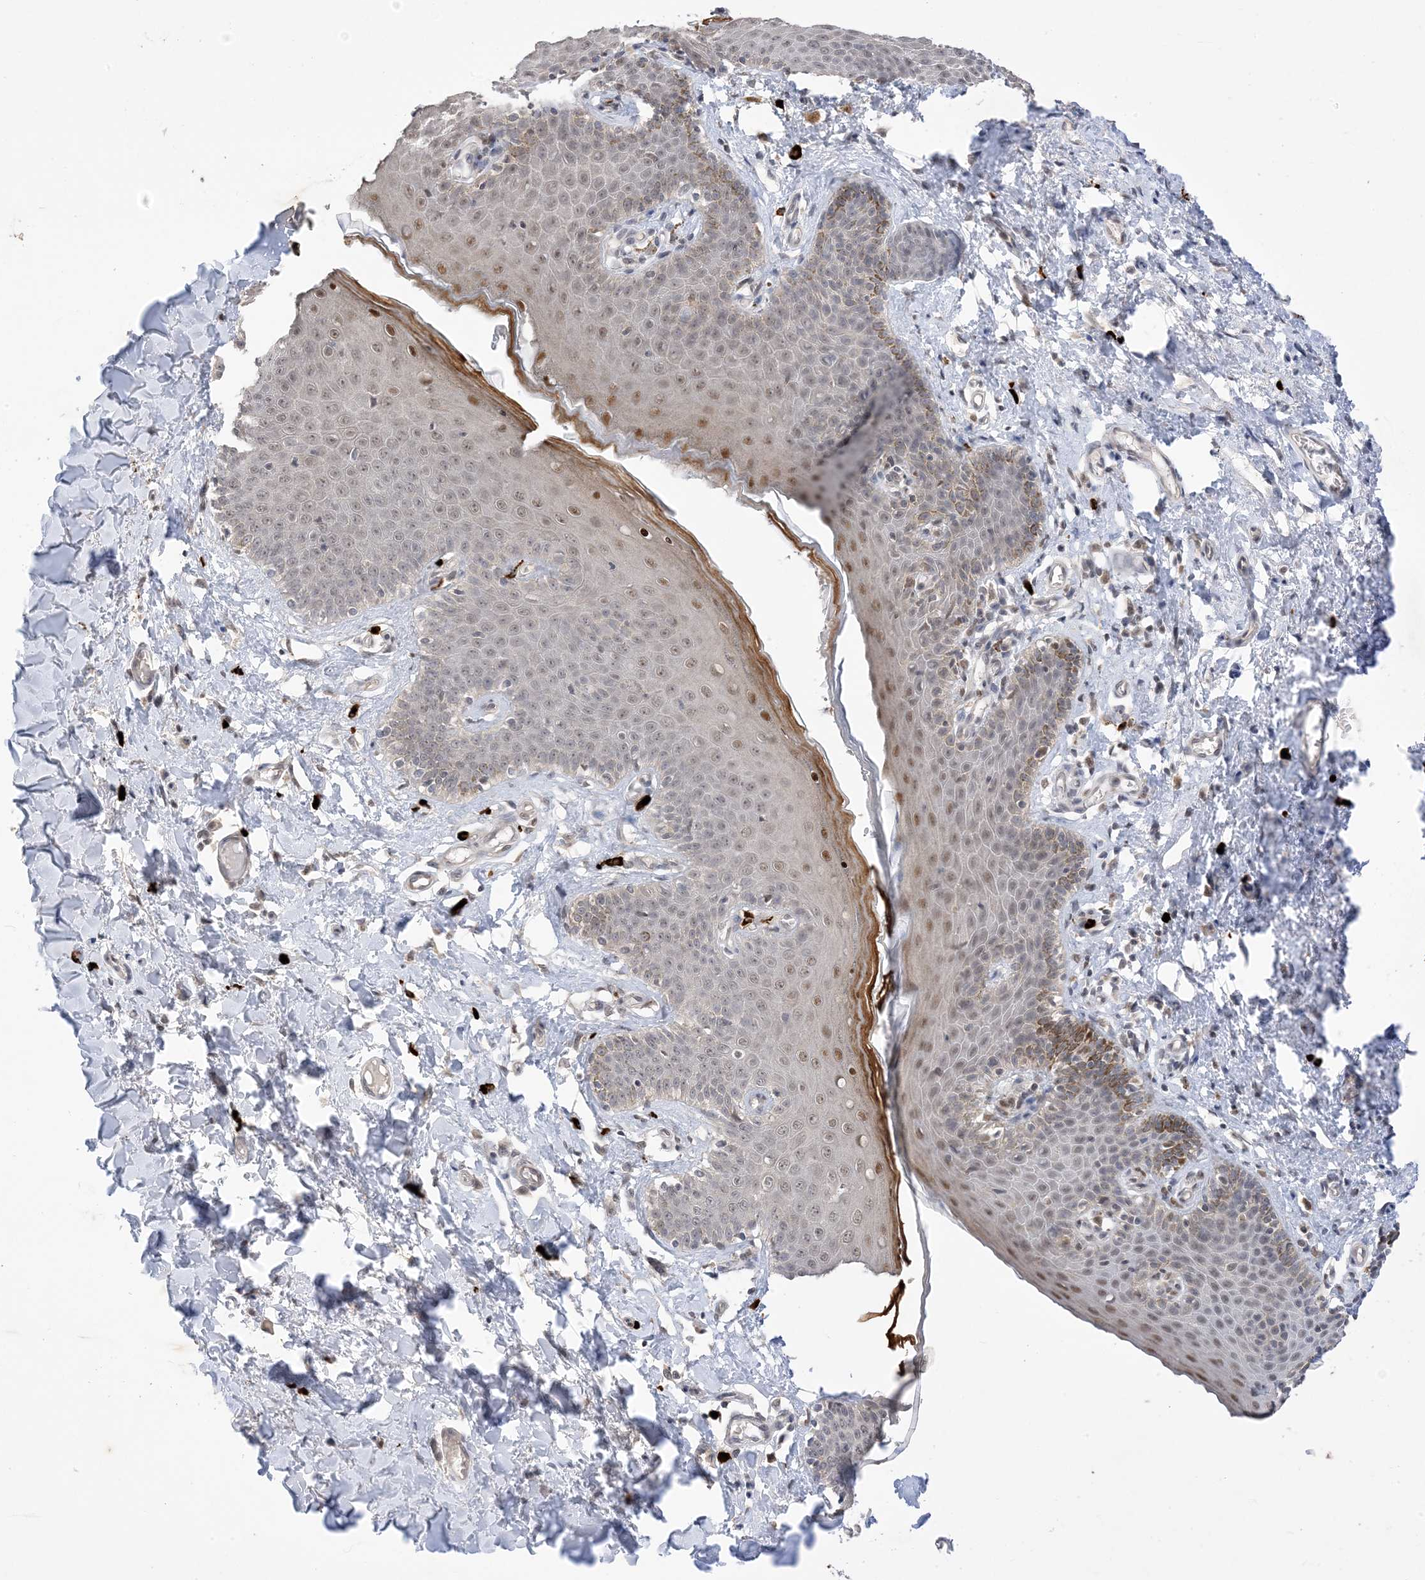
{"staining": {"intensity": "moderate", "quantity": "<25%", "location": "cytoplasmic/membranous,nuclear"}, "tissue": "skin", "cell_type": "Epidermal cells", "image_type": "normal", "snomed": [{"axis": "morphology", "description": "Normal tissue, NOS"}, {"axis": "topography", "description": "Vulva"}], "caption": "The micrograph shows a brown stain indicating the presence of a protein in the cytoplasmic/membranous,nuclear of epidermal cells in skin.", "gene": "RANBP9", "patient": {"sex": "female", "age": 66}}